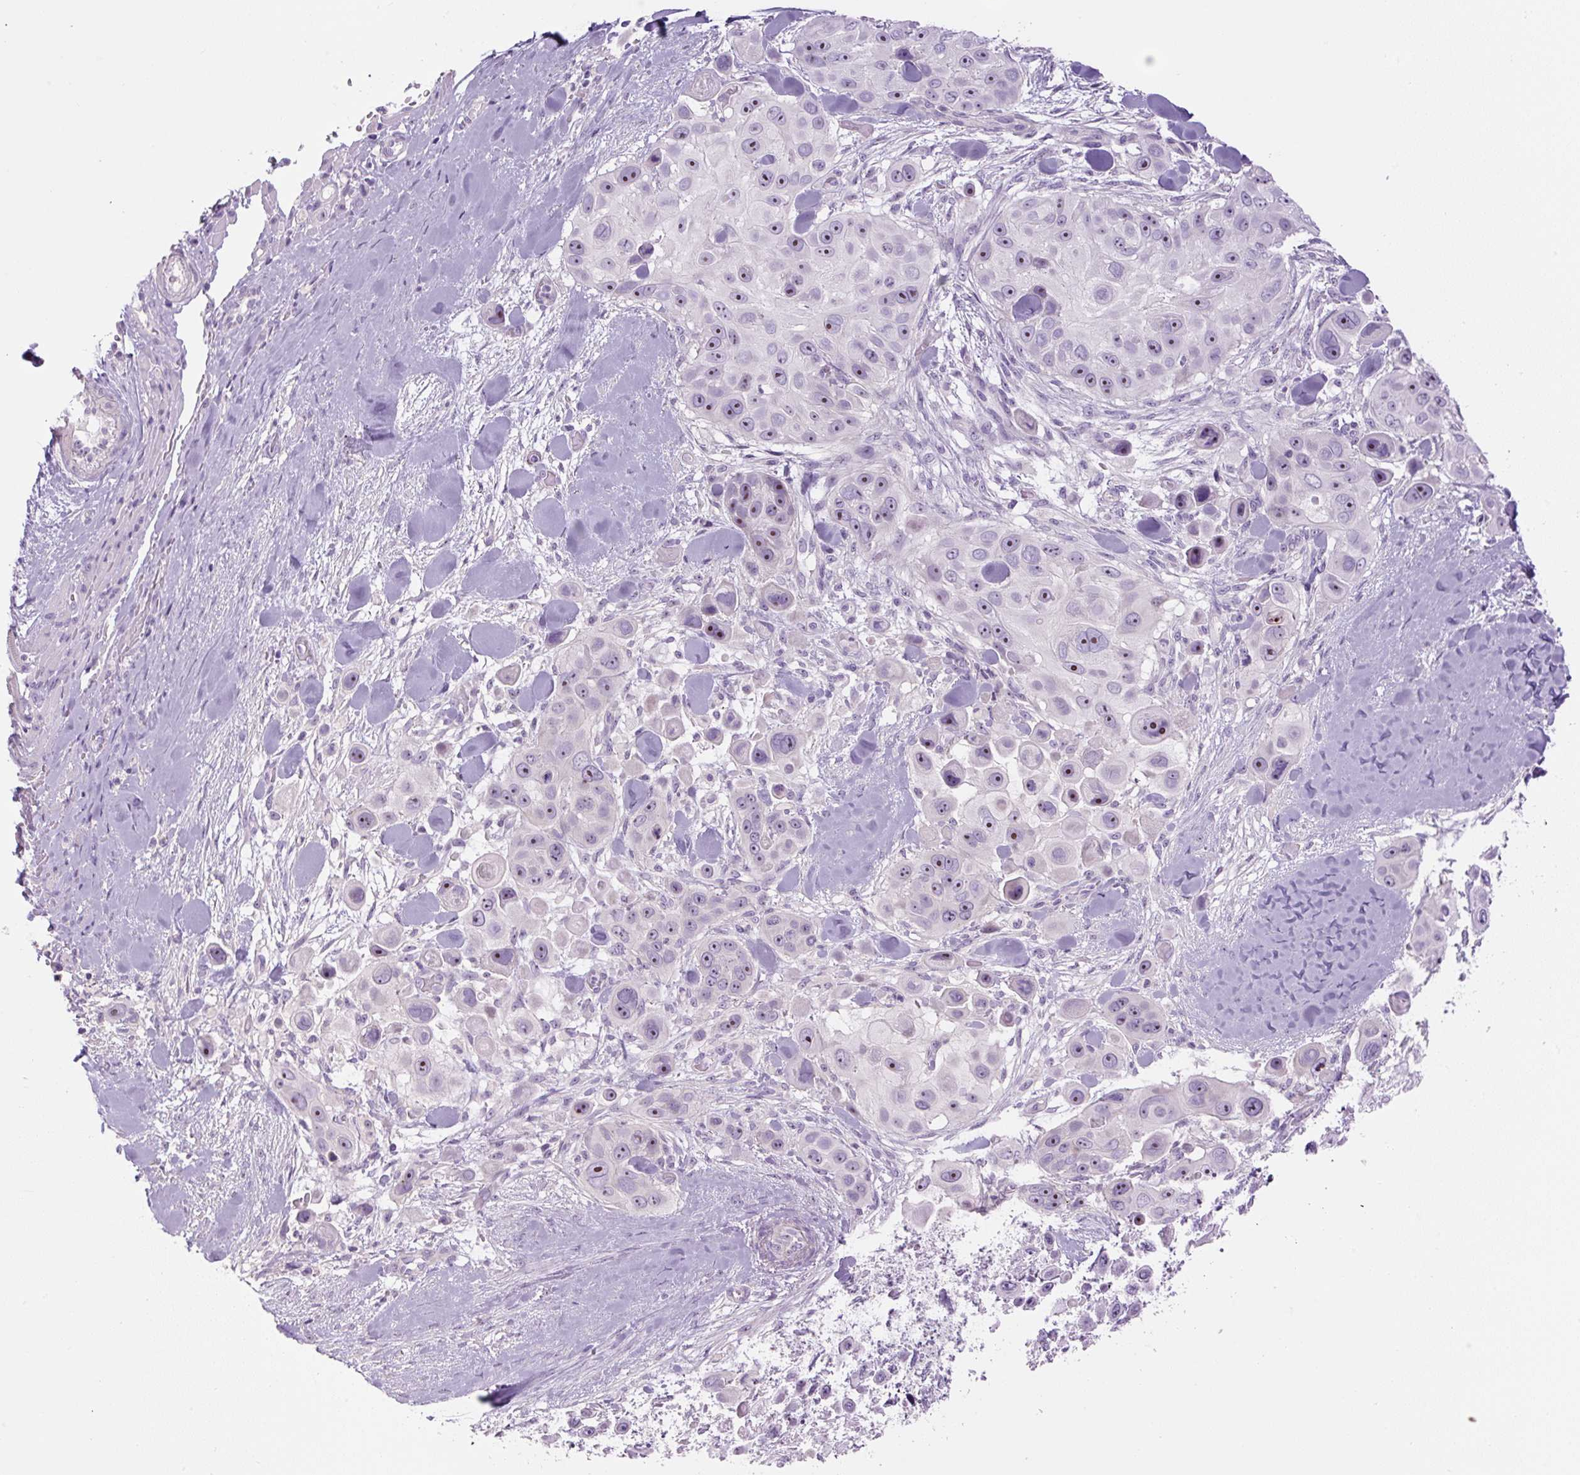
{"staining": {"intensity": "moderate", "quantity": "<25%", "location": "nuclear"}, "tissue": "skin cancer", "cell_type": "Tumor cells", "image_type": "cancer", "snomed": [{"axis": "morphology", "description": "Squamous cell carcinoma, NOS"}, {"axis": "topography", "description": "Skin"}], "caption": "Immunohistochemistry (IHC) staining of skin cancer, which shows low levels of moderate nuclear staining in about <25% of tumor cells indicating moderate nuclear protein expression. The staining was performed using DAB (brown) for protein detection and nuclei were counterstained in hematoxylin (blue).", "gene": "TMEM151B", "patient": {"sex": "male", "age": 67}}